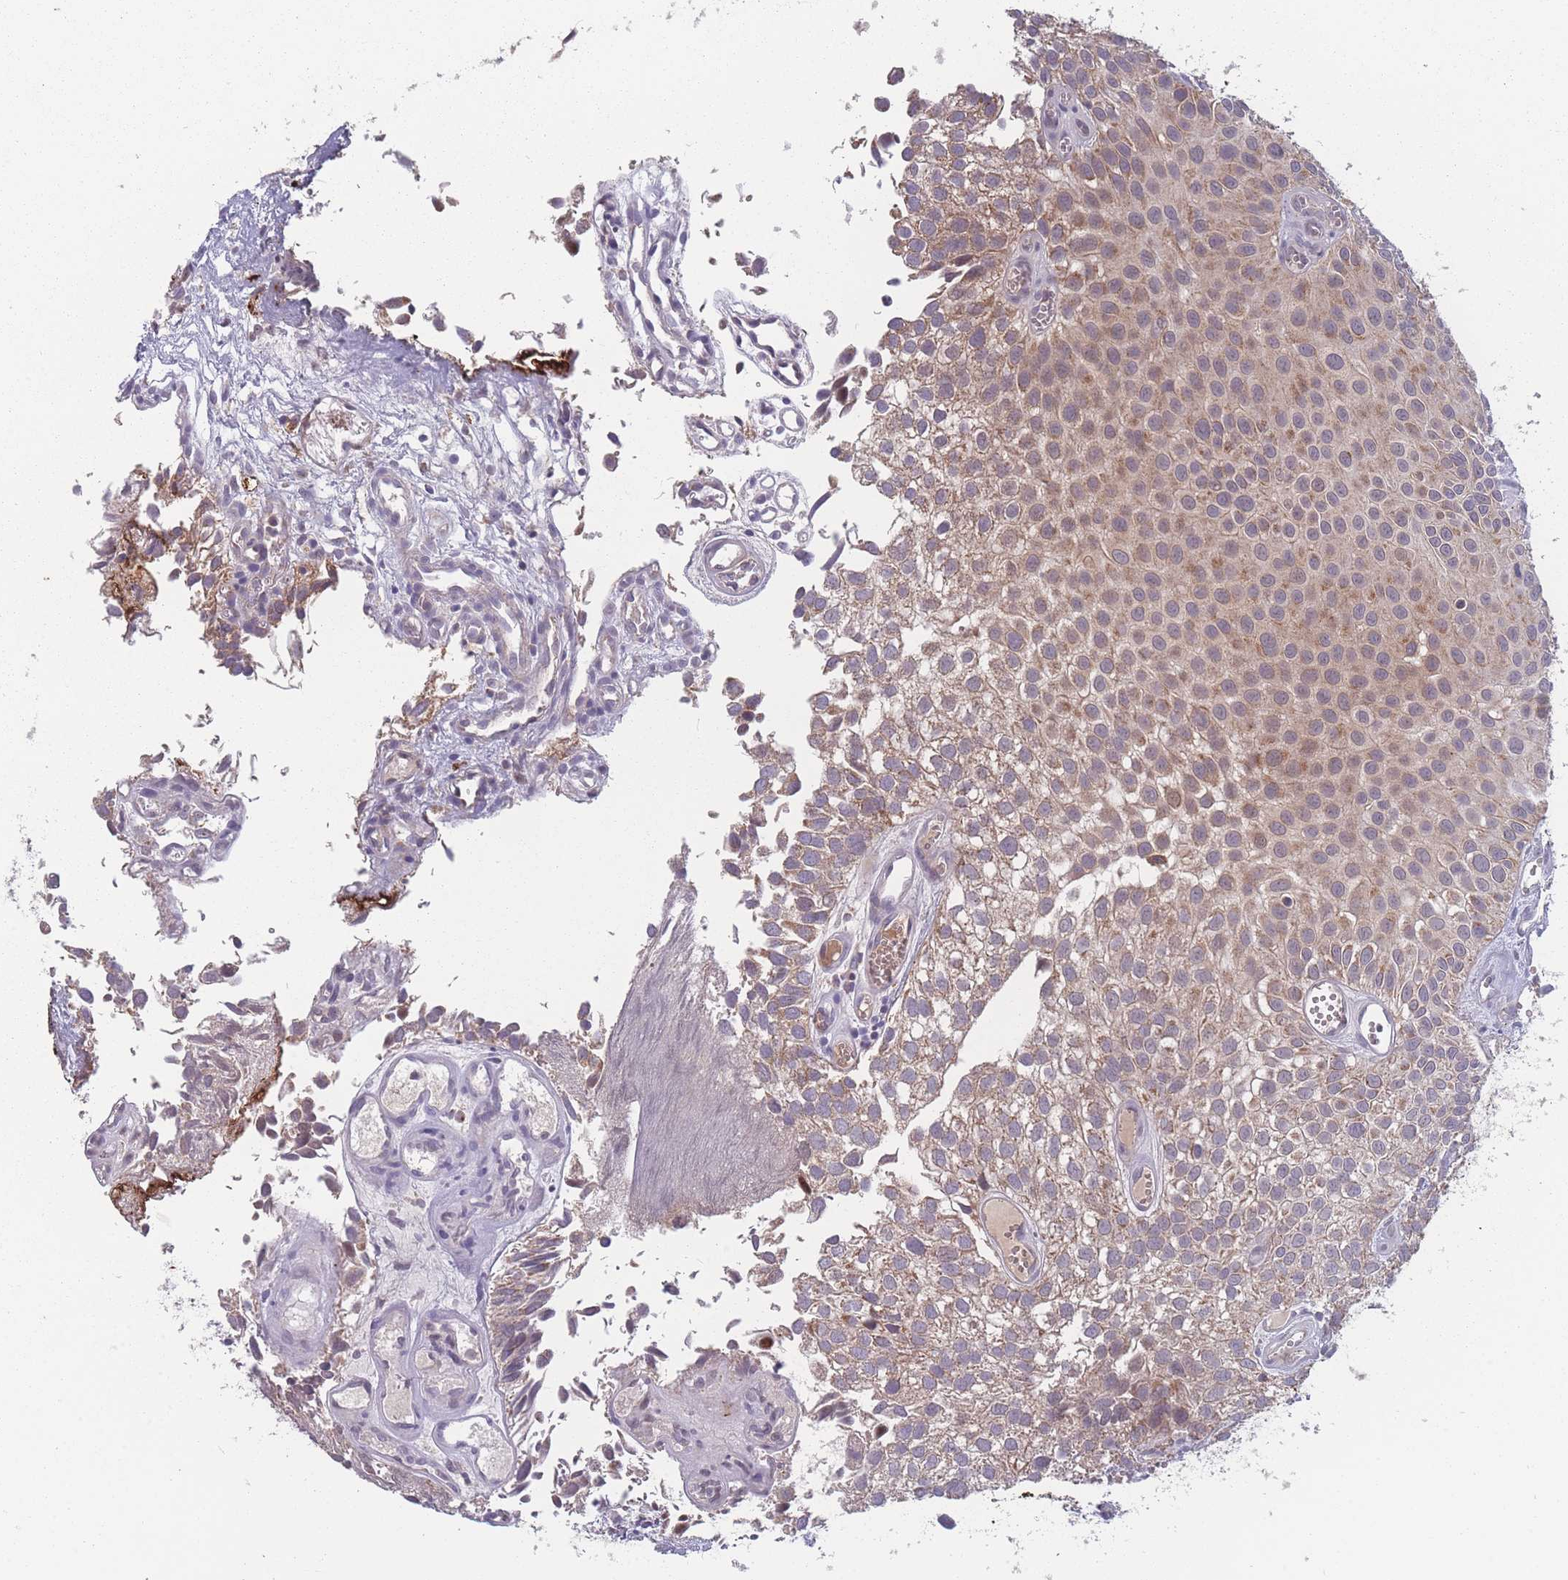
{"staining": {"intensity": "weak", "quantity": ">75%", "location": "cytoplasmic/membranous"}, "tissue": "urothelial cancer", "cell_type": "Tumor cells", "image_type": "cancer", "snomed": [{"axis": "morphology", "description": "Urothelial carcinoma, Low grade"}, {"axis": "topography", "description": "Urinary bladder"}], "caption": "Immunohistochemical staining of human low-grade urothelial carcinoma displays low levels of weak cytoplasmic/membranous expression in about >75% of tumor cells.", "gene": "TMEM232", "patient": {"sex": "male", "age": 88}}